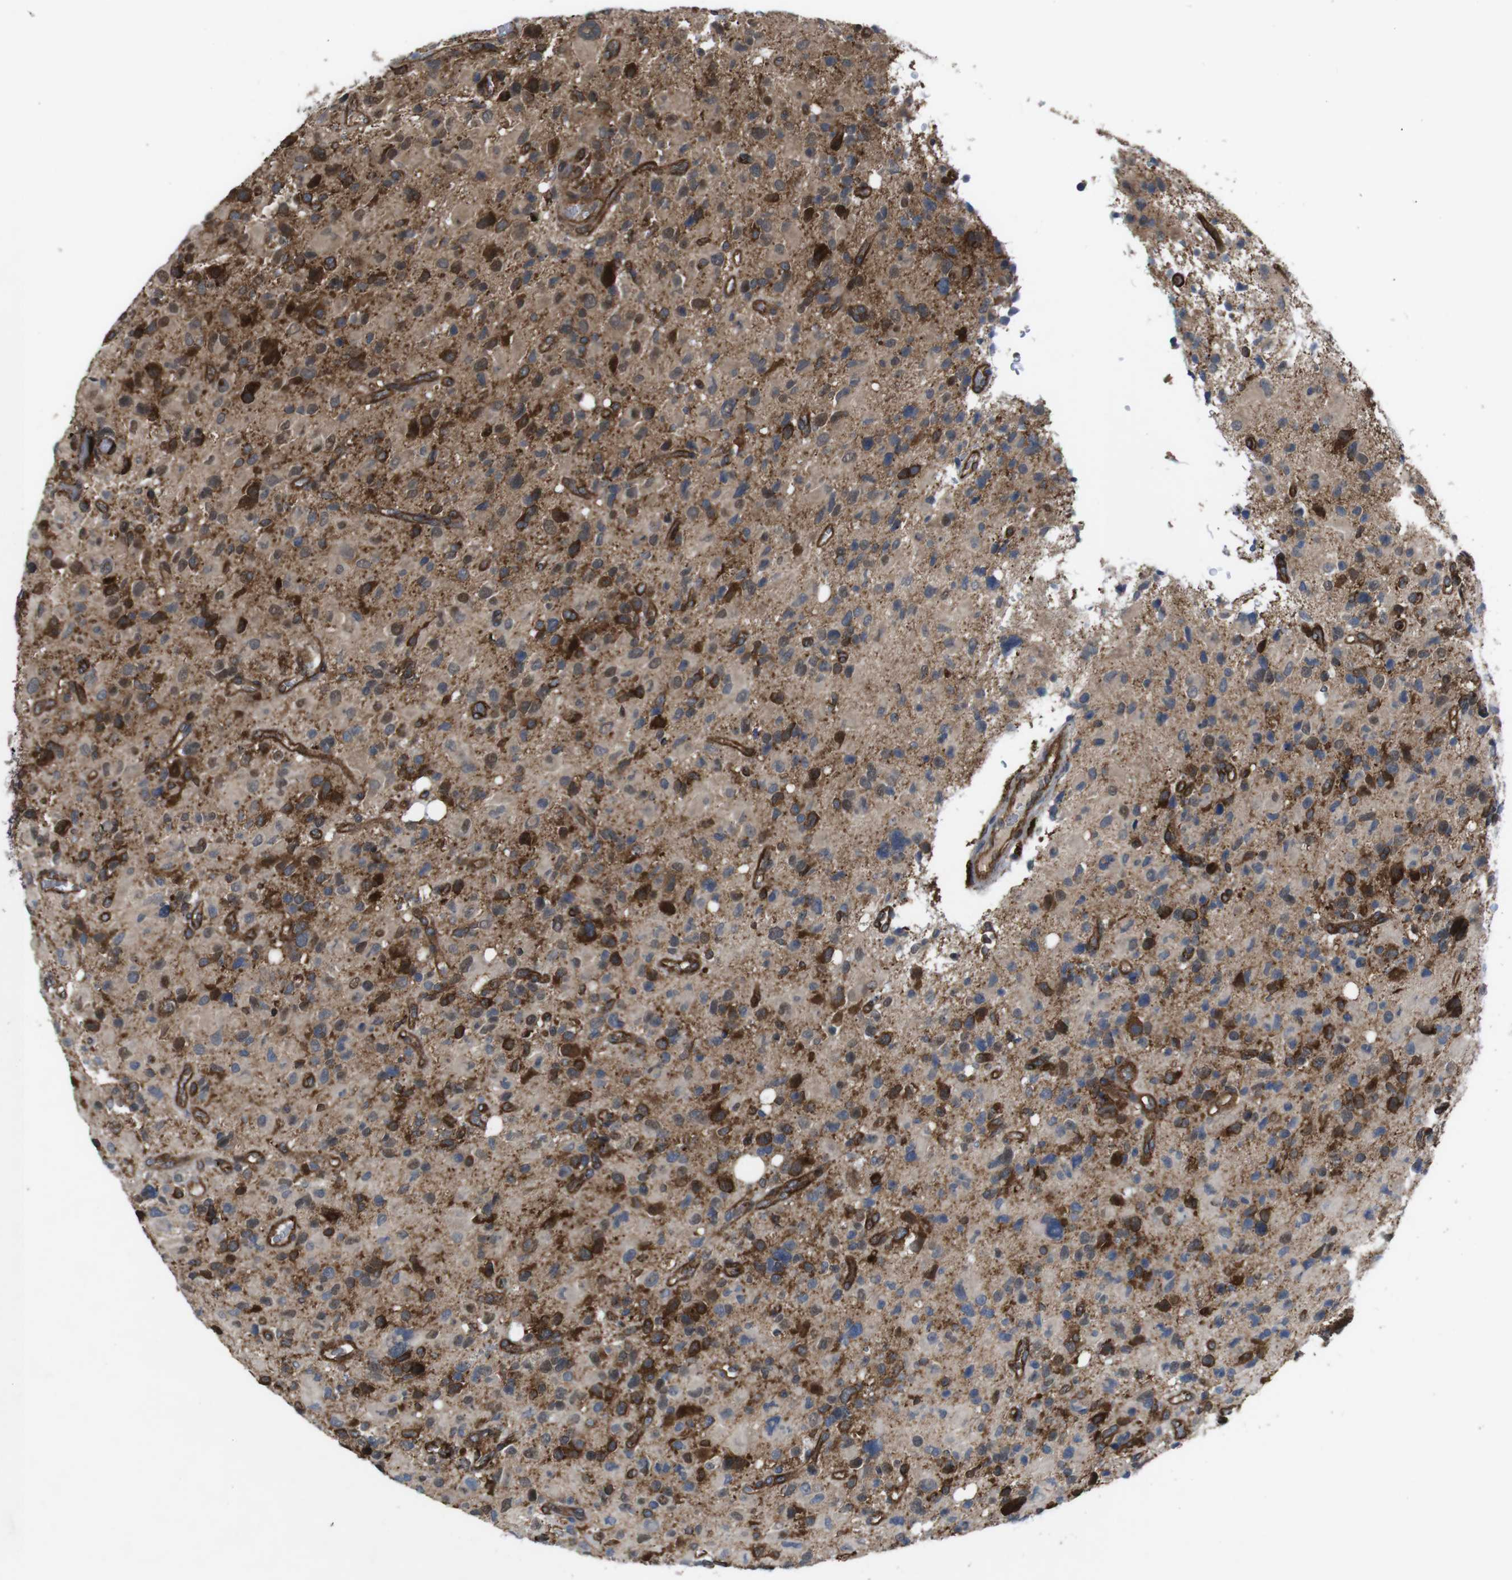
{"staining": {"intensity": "strong", "quantity": "25%-75%", "location": "cytoplasmic/membranous"}, "tissue": "glioma", "cell_type": "Tumor cells", "image_type": "cancer", "snomed": [{"axis": "morphology", "description": "Glioma, malignant, High grade"}, {"axis": "topography", "description": "Brain"}], "caption": "Strong cytoplasmic/membranous expression is seen in about 25%-75% of tumor cells in glioma.", "gene": "PTGER4", "patient": {"sex": "male", "age": 48}}